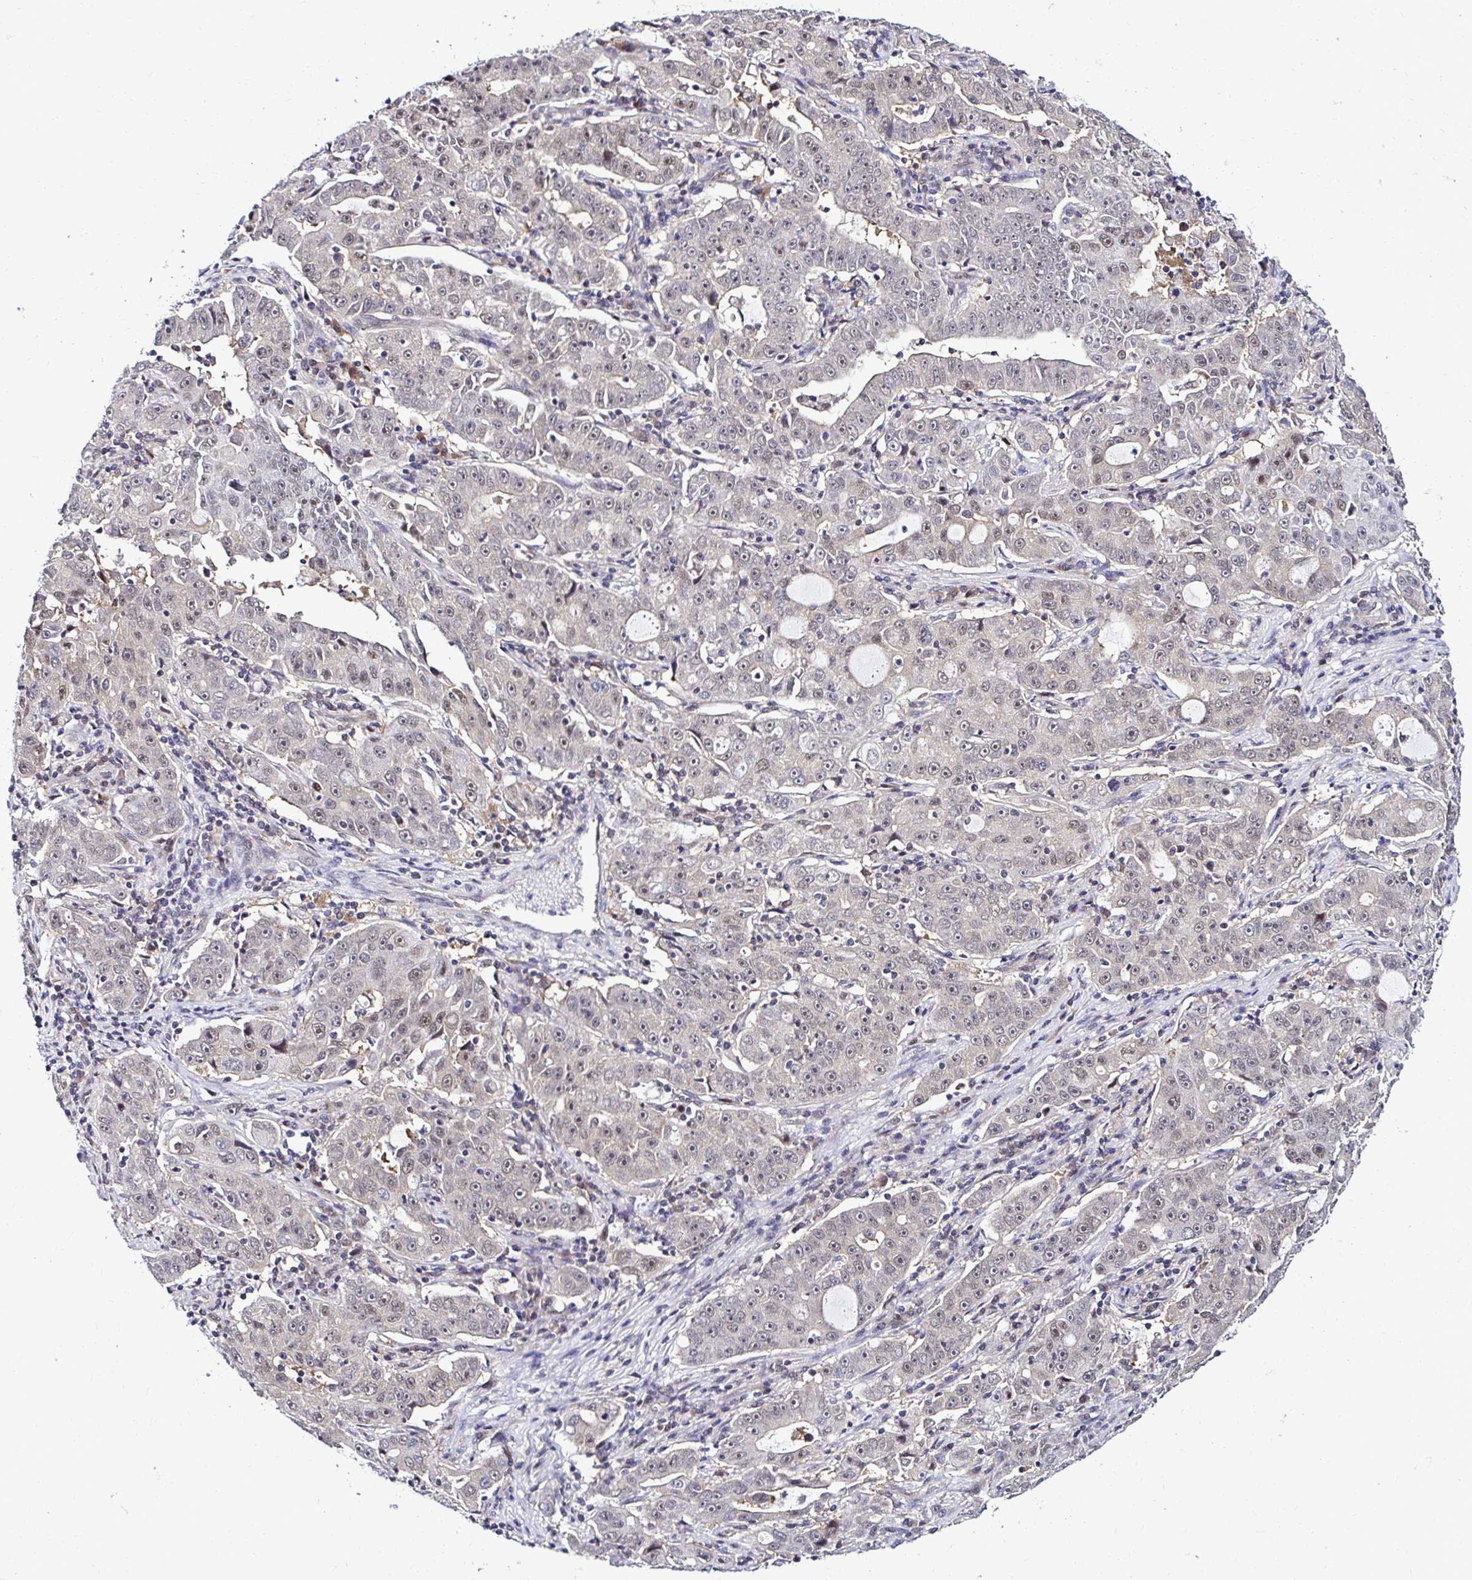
{"staining": {"intensity": "weak", "quantity": "25%-75%", "location": "nuclear"}, "tissue": "lung cancer", "cell_type": "Tumor cells", "image_type": "cancer", "snomed": [{"axis": "morphology", "description": "Normal morphology"}, {"axis": "morphology", "description": "Adenocarcinoma, NOS"}, {"axis": "topography", "description": "Lymph node"}, {"axis": "topography", "description": "Lung"}], "caption": "Lung cancer (adenocarcinoma) stained for a protein (brown) exhibits weak nuclear positive expression in approximately 25%-75% of tumor cells.", "gene": "PSMD3", "patient": {"sex": "female", "age": 57}}